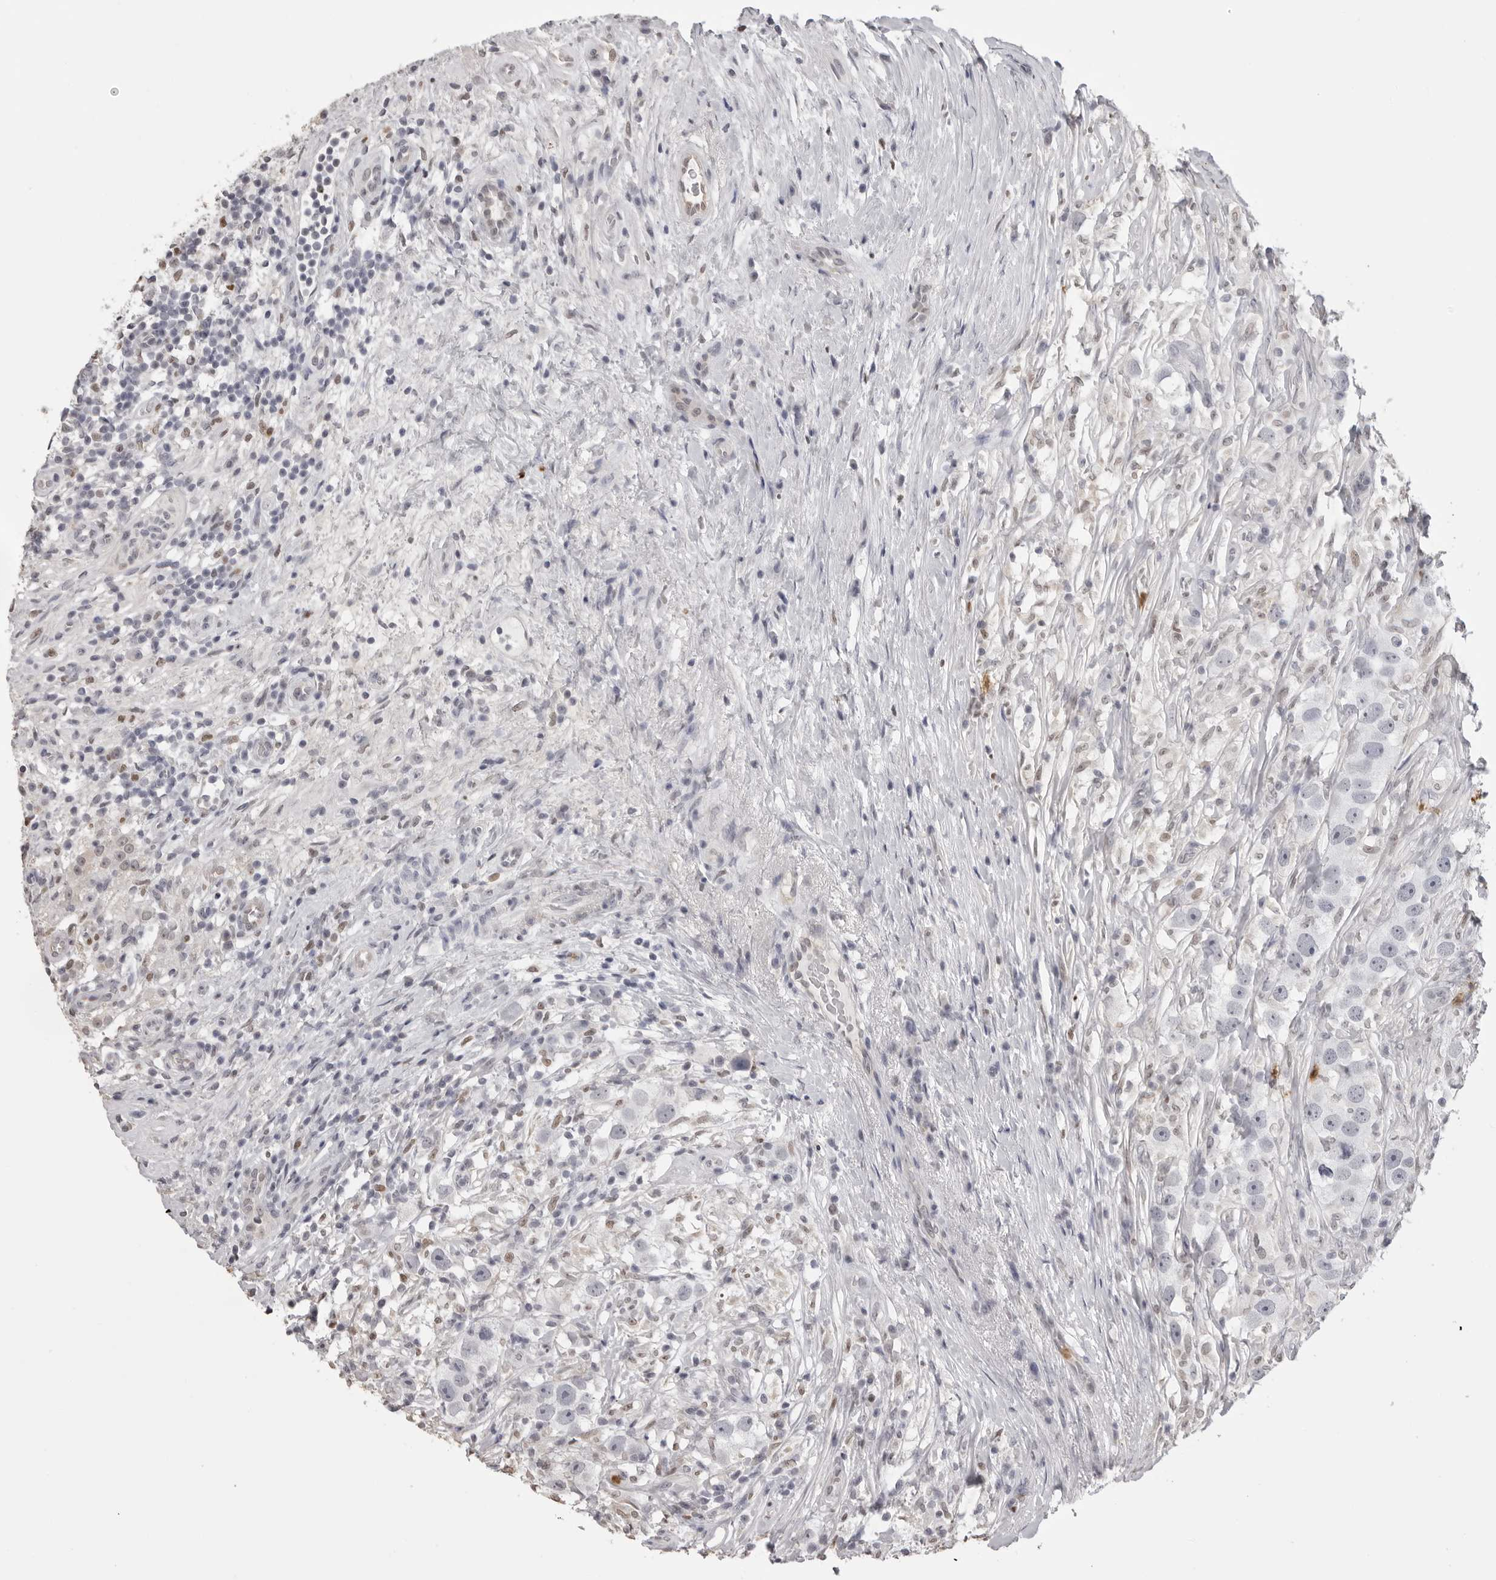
{"staining": {"intensity": "negative", "quantity": "none", "location": "none"}, "tissue": "testis cancer", "cell_type": "Tumor cells", "image_type": "cancer", "snomed": [{"axis": "morphology", "description": "Seminoma, NOS"}, {"axis": "topography", "description": "Testis"}], "caption": "DAB (3,3'-diaminobenzidine) immunohistochemical staining of testis cancer (seminoma) reveals no significant expression in tumor cells.", "gene": "IL31", "patient": {"sex": "male", "age": 49}}